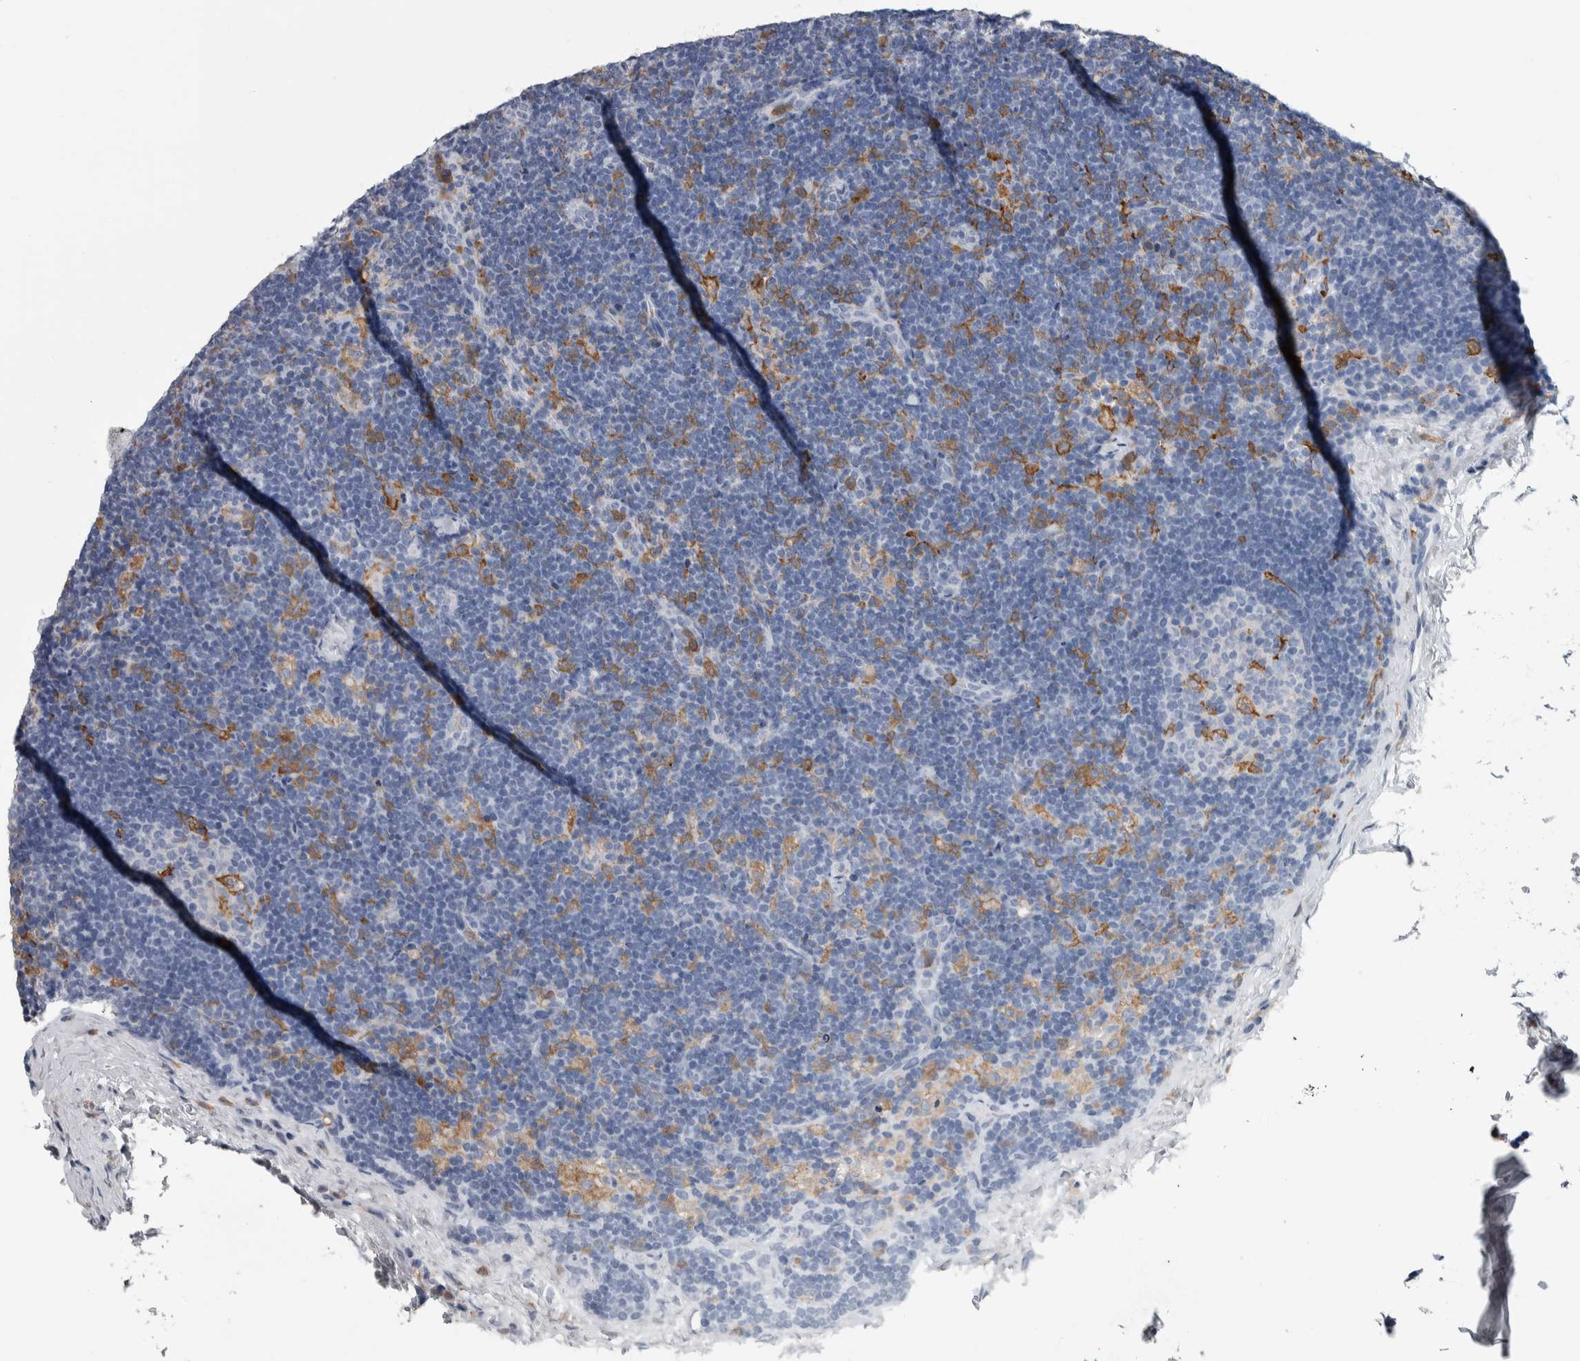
{"staining": {"intensity": "strong", "quantity": "<25%", "location": "cytoplasmic/membranous"}, "tissue": "lymph node", "cell_type": "Germinal center cells", "image_type": "normal", "snomed": [{"axis": "morphology", "description": "Normal tissue, NOS"}, {"axis": "topography", "description": "Lymph node"}], "caption": "IHC (DAB) staining of normal lymph node reveals strong cytoplasmic/membranous protein positivity in about <25% of germinal center cells. The staining is performed using DAB (3,3'-diaminobenzidine) brown chromogen to label protein expression. The nuclei are counter-stained blue using hematoxylin.", "gene": "SKAP2", "patient": {"sex": "female", "age": 22}}